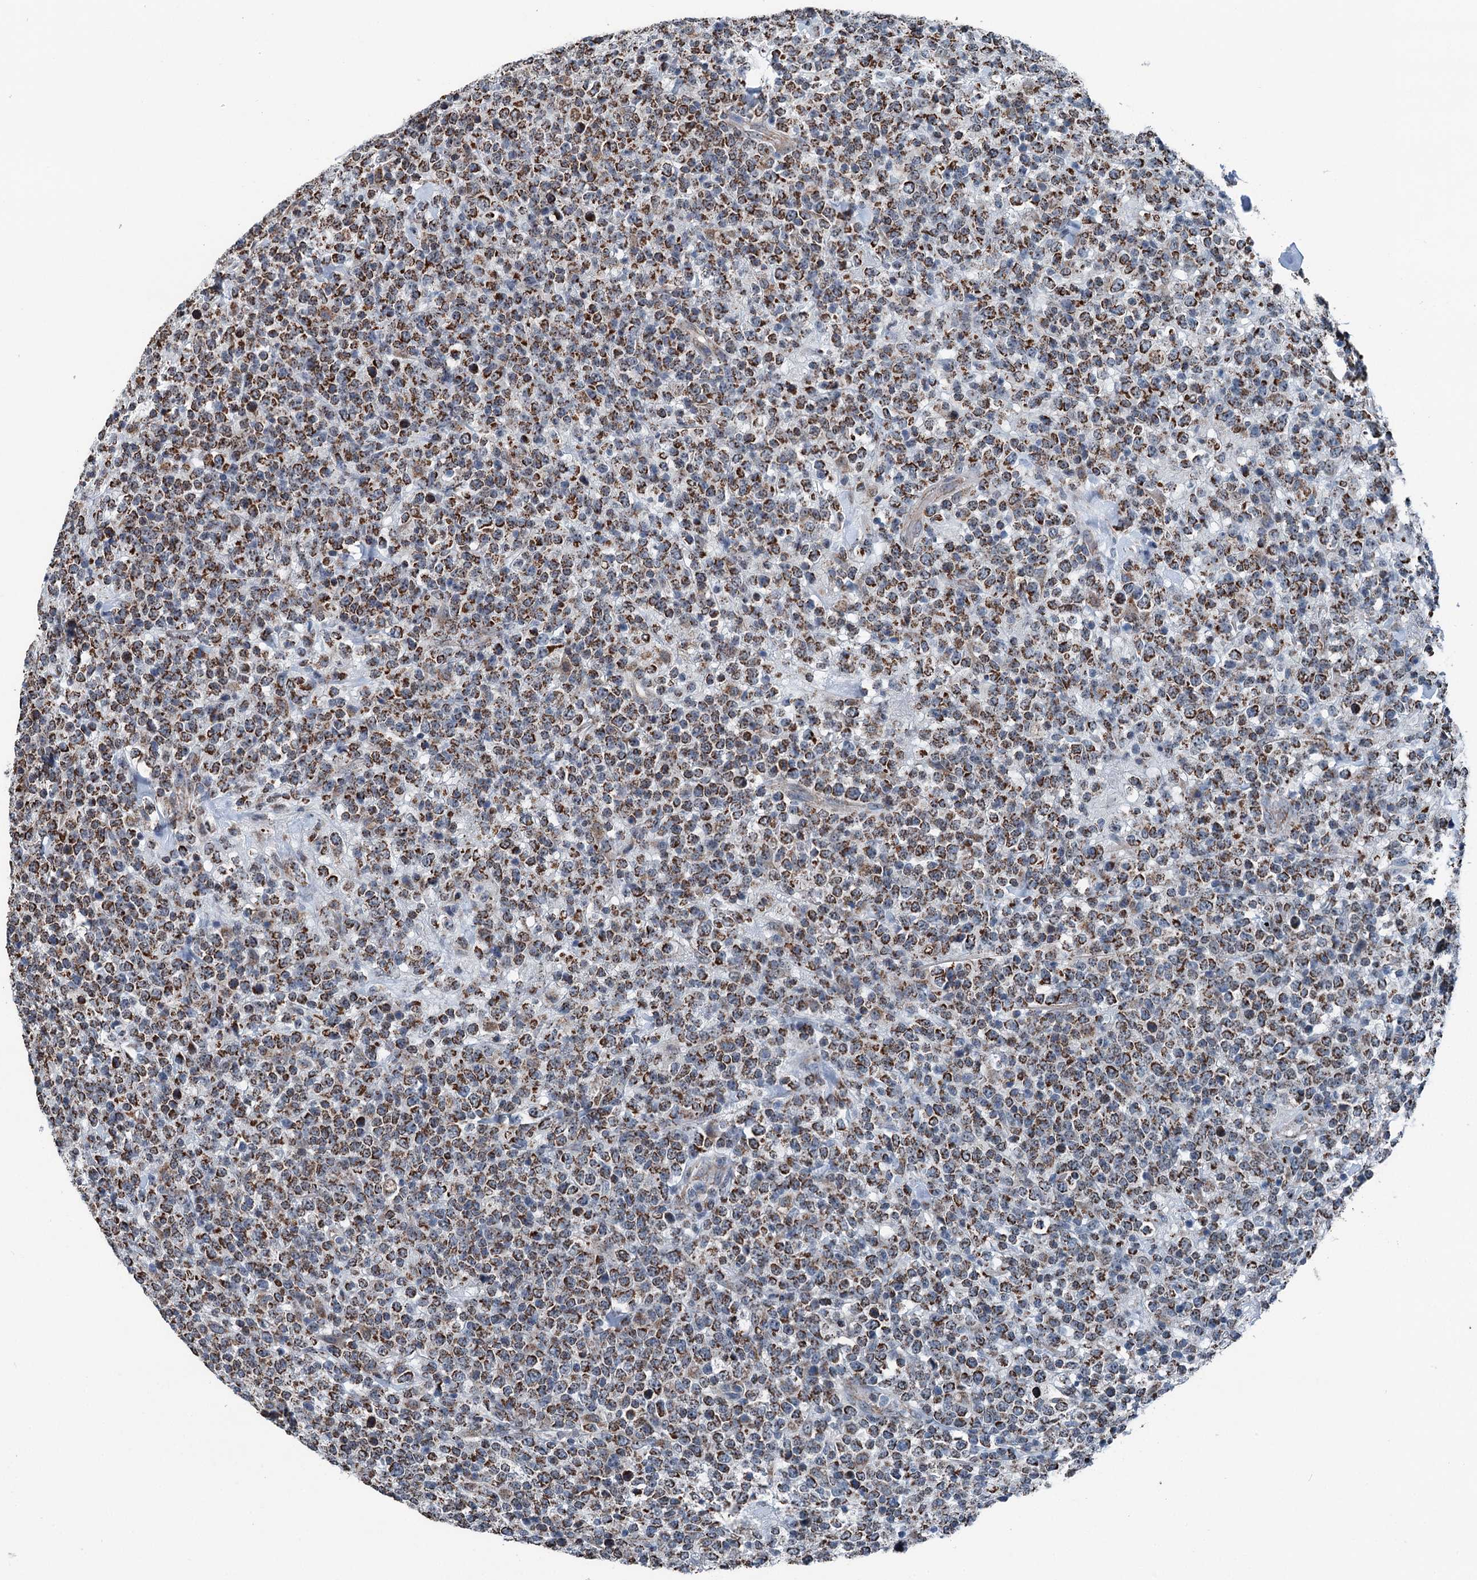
{"staining": {"intensity": "strong", "quantity": ">75%", "location": "cytoplasmic/membranous"}, "tissue": "lymphoma", "cell_type": "Tumor cells", "image_type": "cancer", "snomed": [{"axis": "morphology", "description": "Malignant lymphoma, non-Hodgkin's type, High grade"}, {"axis": "topography", "description": "Colon"}], "caption": "Tumor cells show high levels of strong cytoplasmic/membranous positivity in about >75% of cells in human lymphoma.", "gene": "TRPT1", "patient": {"sex": "female", "age": 53}}